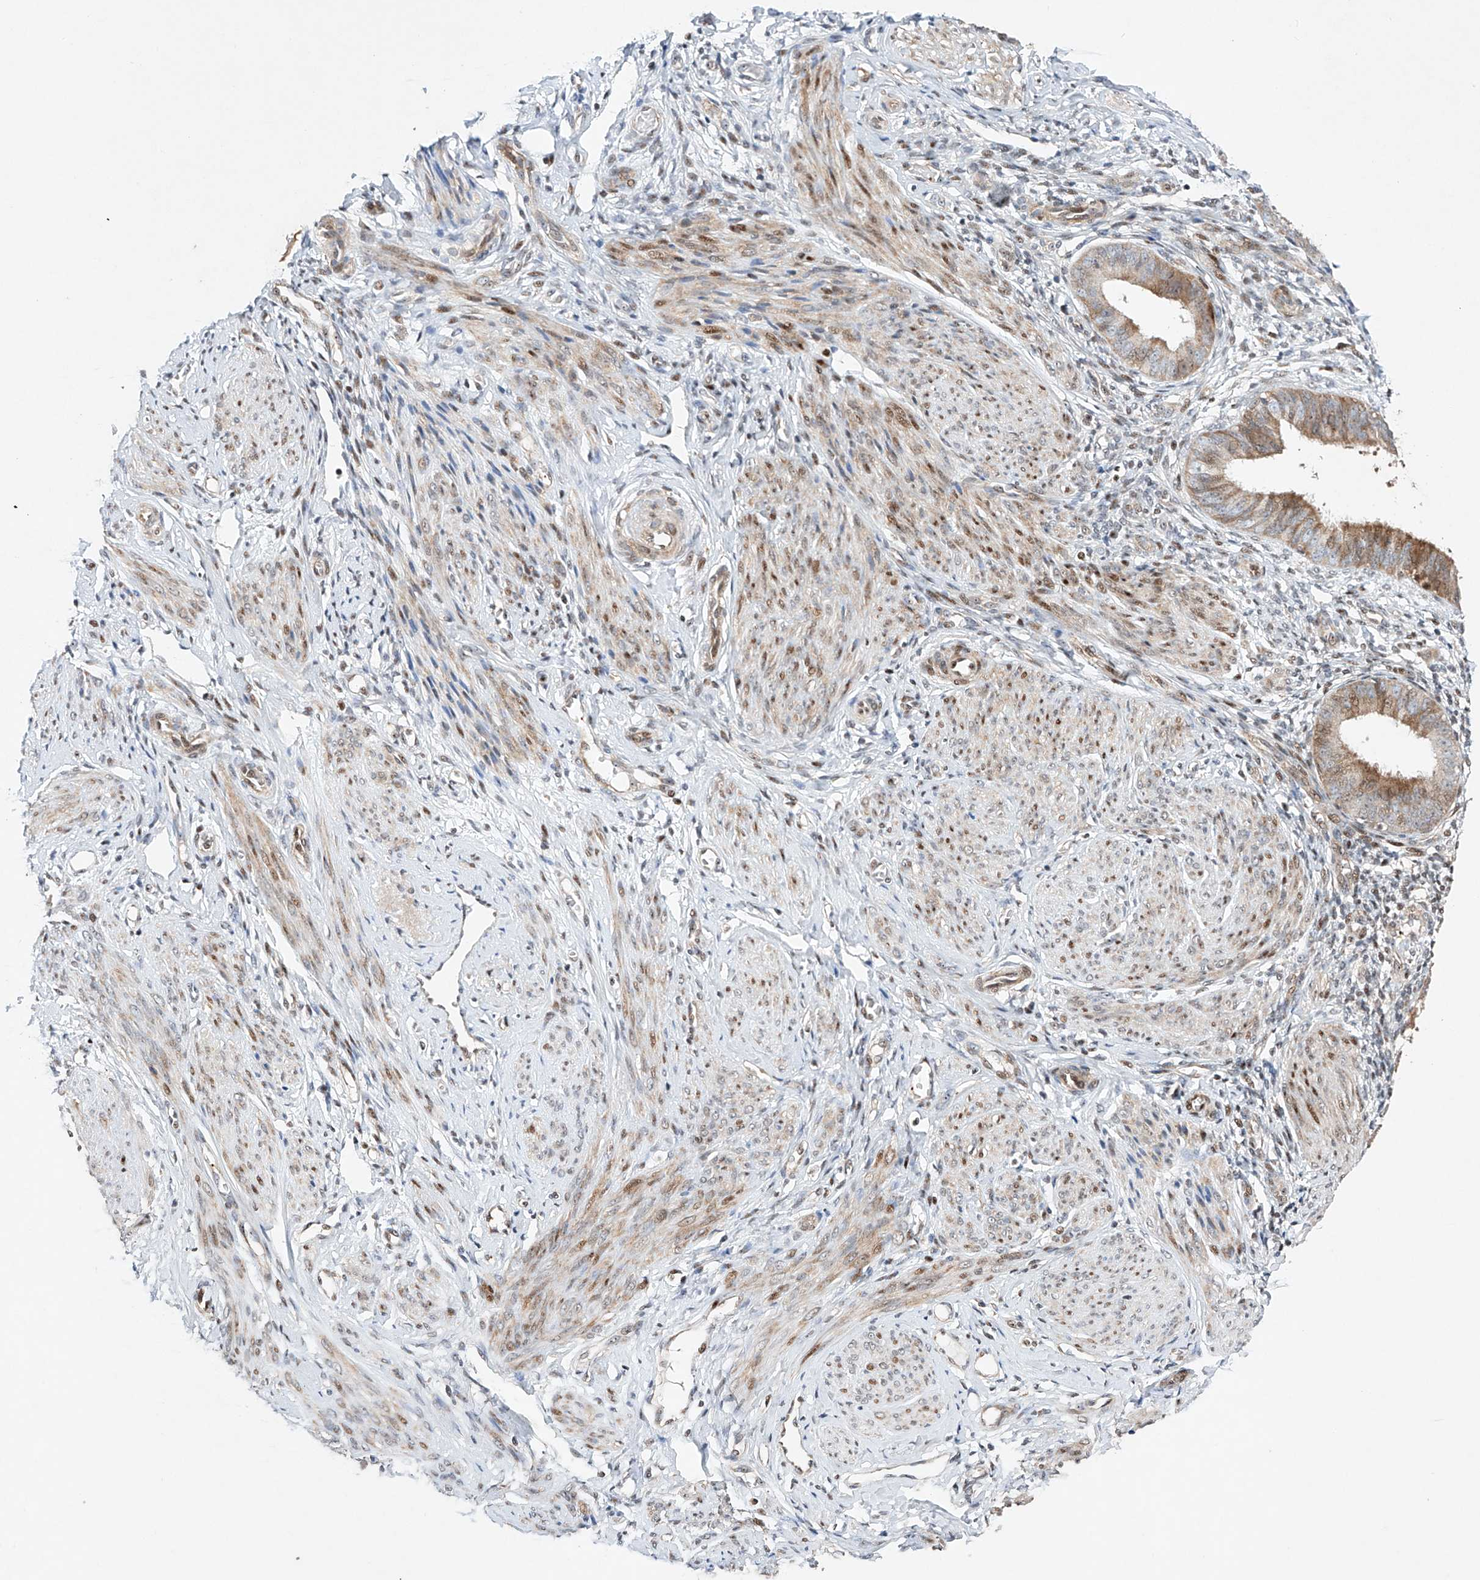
{"staining": {"intensity": "negative", "quantity": "none", "location": "none"}, "tissue": "endometrium", "cell_type": "Cells in endometrial stroma", "image_type": "normal", "snomed": [{"axis": "morphology", "description": "Normal tissue, NOS"}, {"axis": "topography", "description": "Uterus"}, {"axis": "topography", "description": "Endometrium"}], "caption": "IHC of benign endometrium displays no positivity in cells in endometrial stroma.", "gene": "AFG1L", "patient": {"sex": "female", "age": 48}}